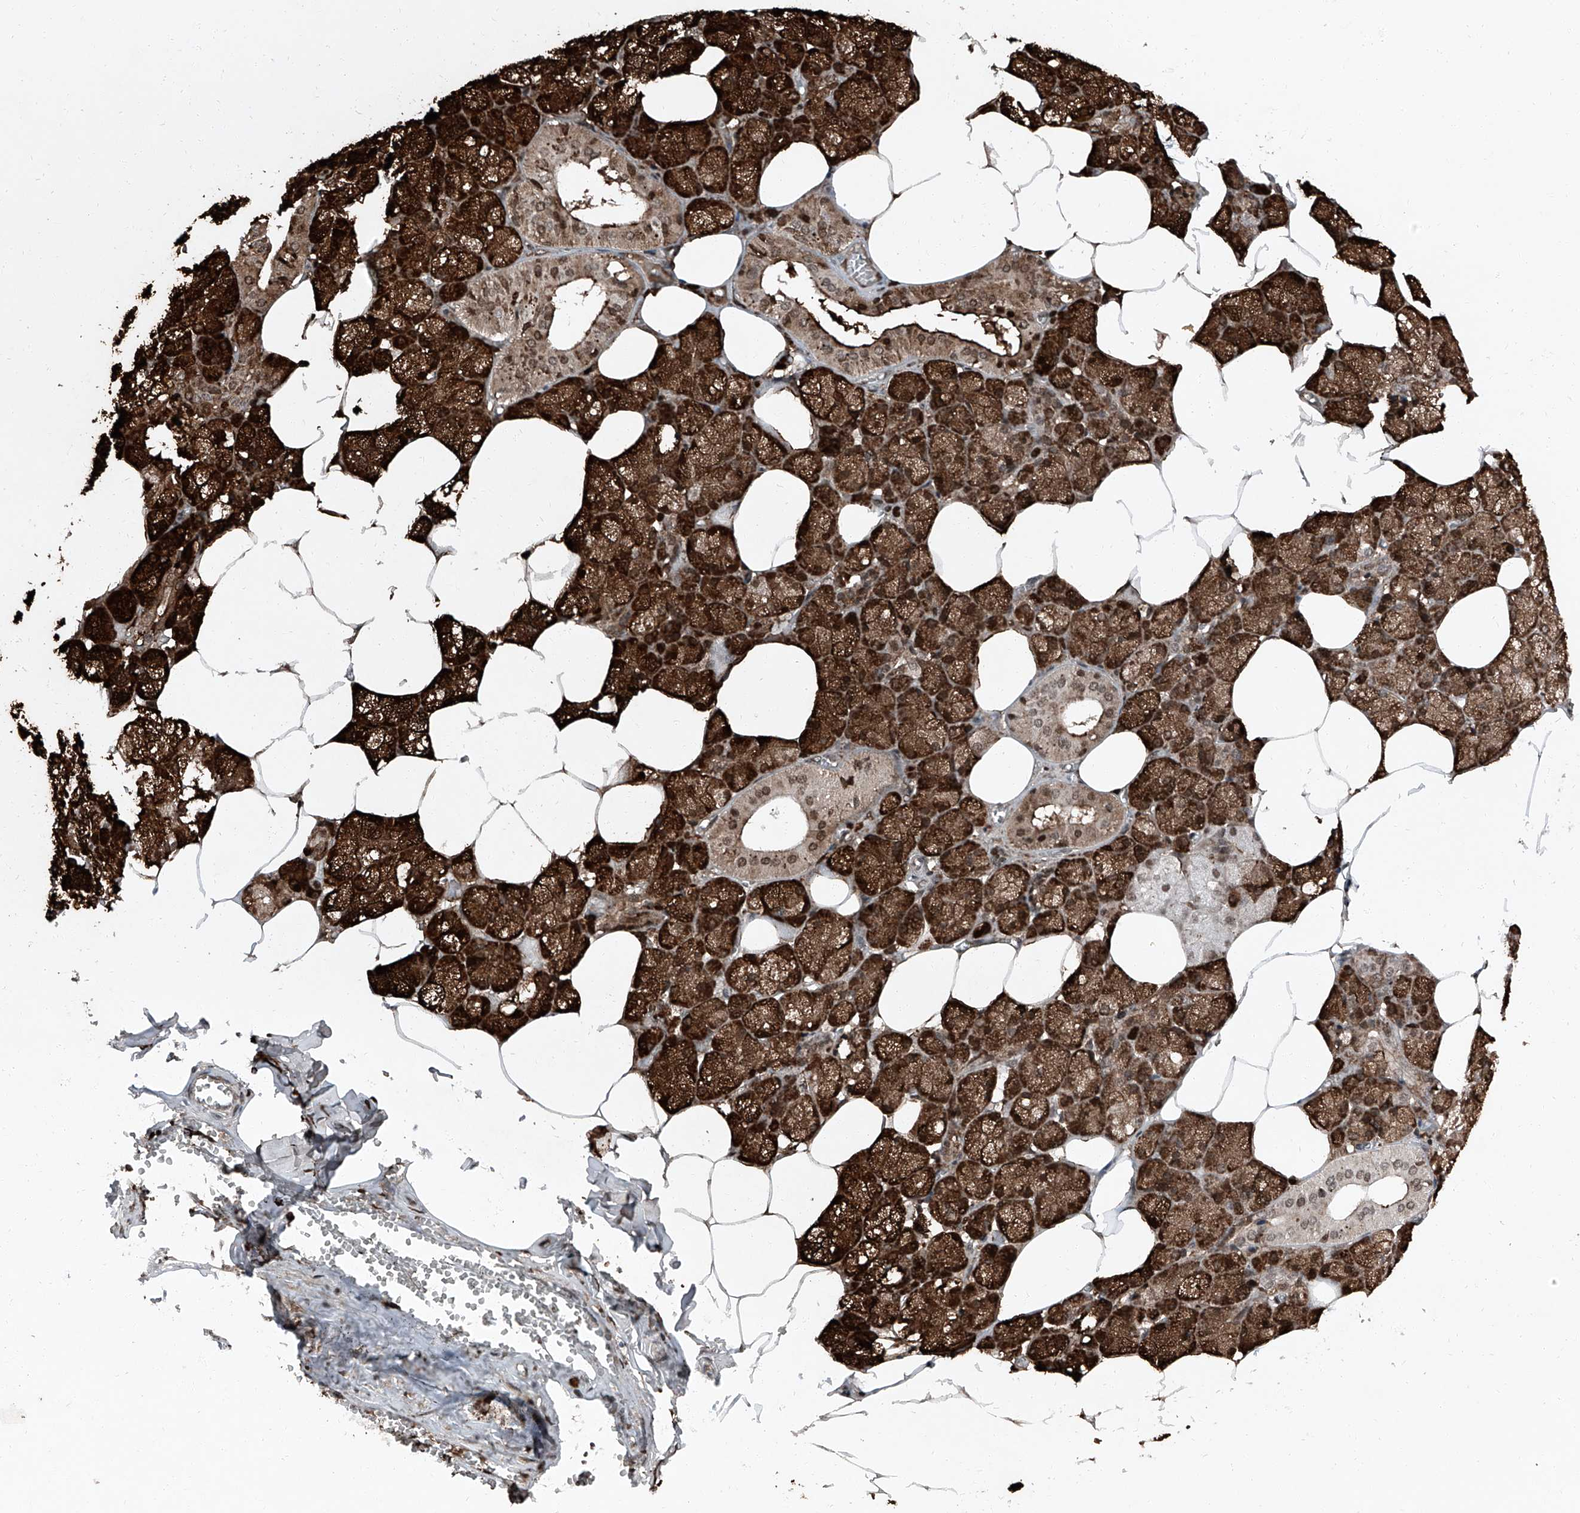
{"staining": {"intensity": "strong", "quantity": ">75%", "location": "cytoplasmic/membranous,nuclear"}, "tissue": "salivary gland", "cell_type": "Glandular cells", "image_type": "normal", "snomed": [{"axis": "morphology", "description": "Normal tissue, NOS"}, {"axis": "topography", "description": "Salivary gland"}], "caption": "Salivary gland stained with DAB (3,3'-diaminobenzidine) immunohistochemistry shows high levels of strong cytoplasmic/membranous,nuclear expression in about >75% of glandular cells. (Stains: DAB in brown, nuclei in blue, Microscopy: brightfield microscopy at high magnification).", "gene": "BMI1", "patient": {"sex": "male", "age": 62}}